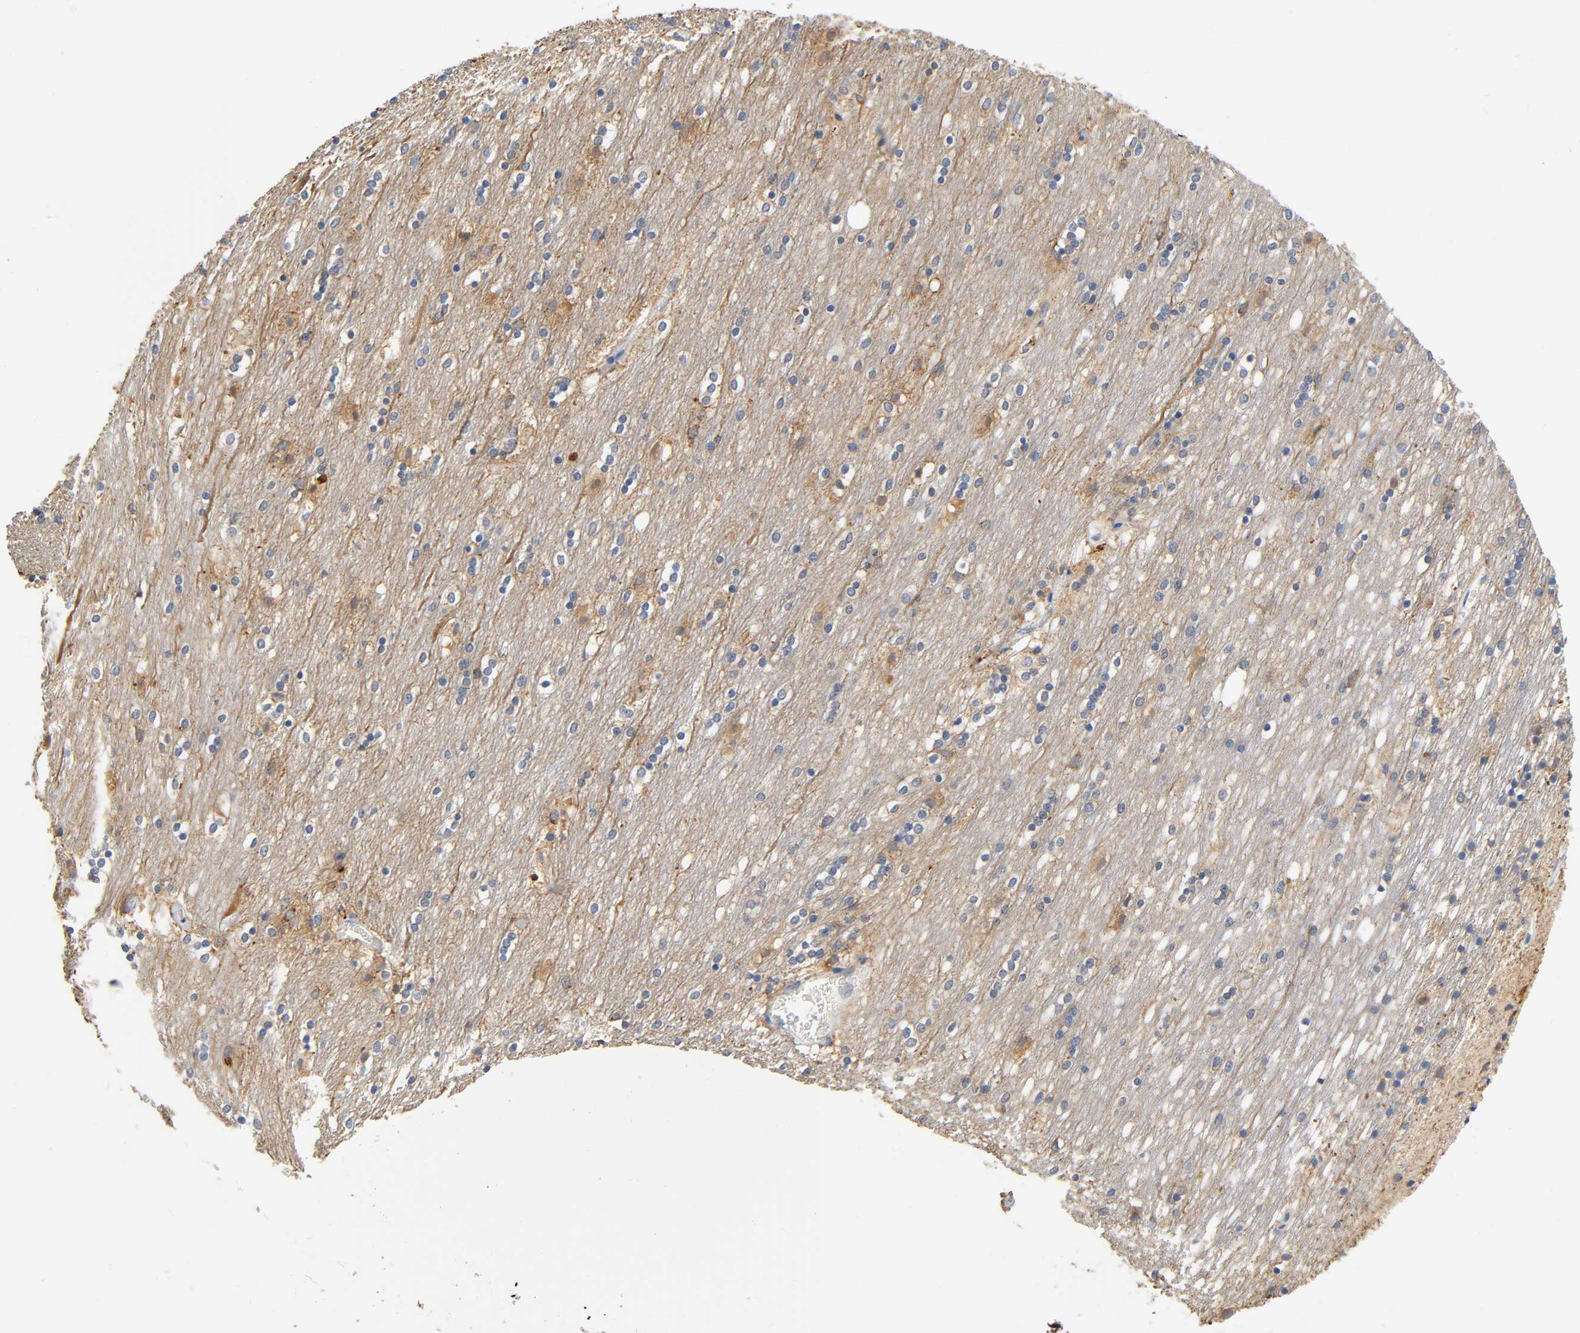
{"staining": {"intensity": "moderate", "quantity": "25%-75%", "location": "cytoplasmic/membranous"}, "tissue": "caudate", "cell_type": "Glial cells", "image_type": "normal", "snomed": [{"axis": "morphology", "description": "Normal tissue, NOS"}, {"axis": "topography", "description": "Lateral ventricle wall"}], "caption": "Approximately 25%-75% of glial cells in benign human caudate show moderate cytoplasmic/membranous protein positivity as visualized by brown immunohistochemical staining.", "gene": "UCKL1", "patient": {"sex": "female", "age": 54}}